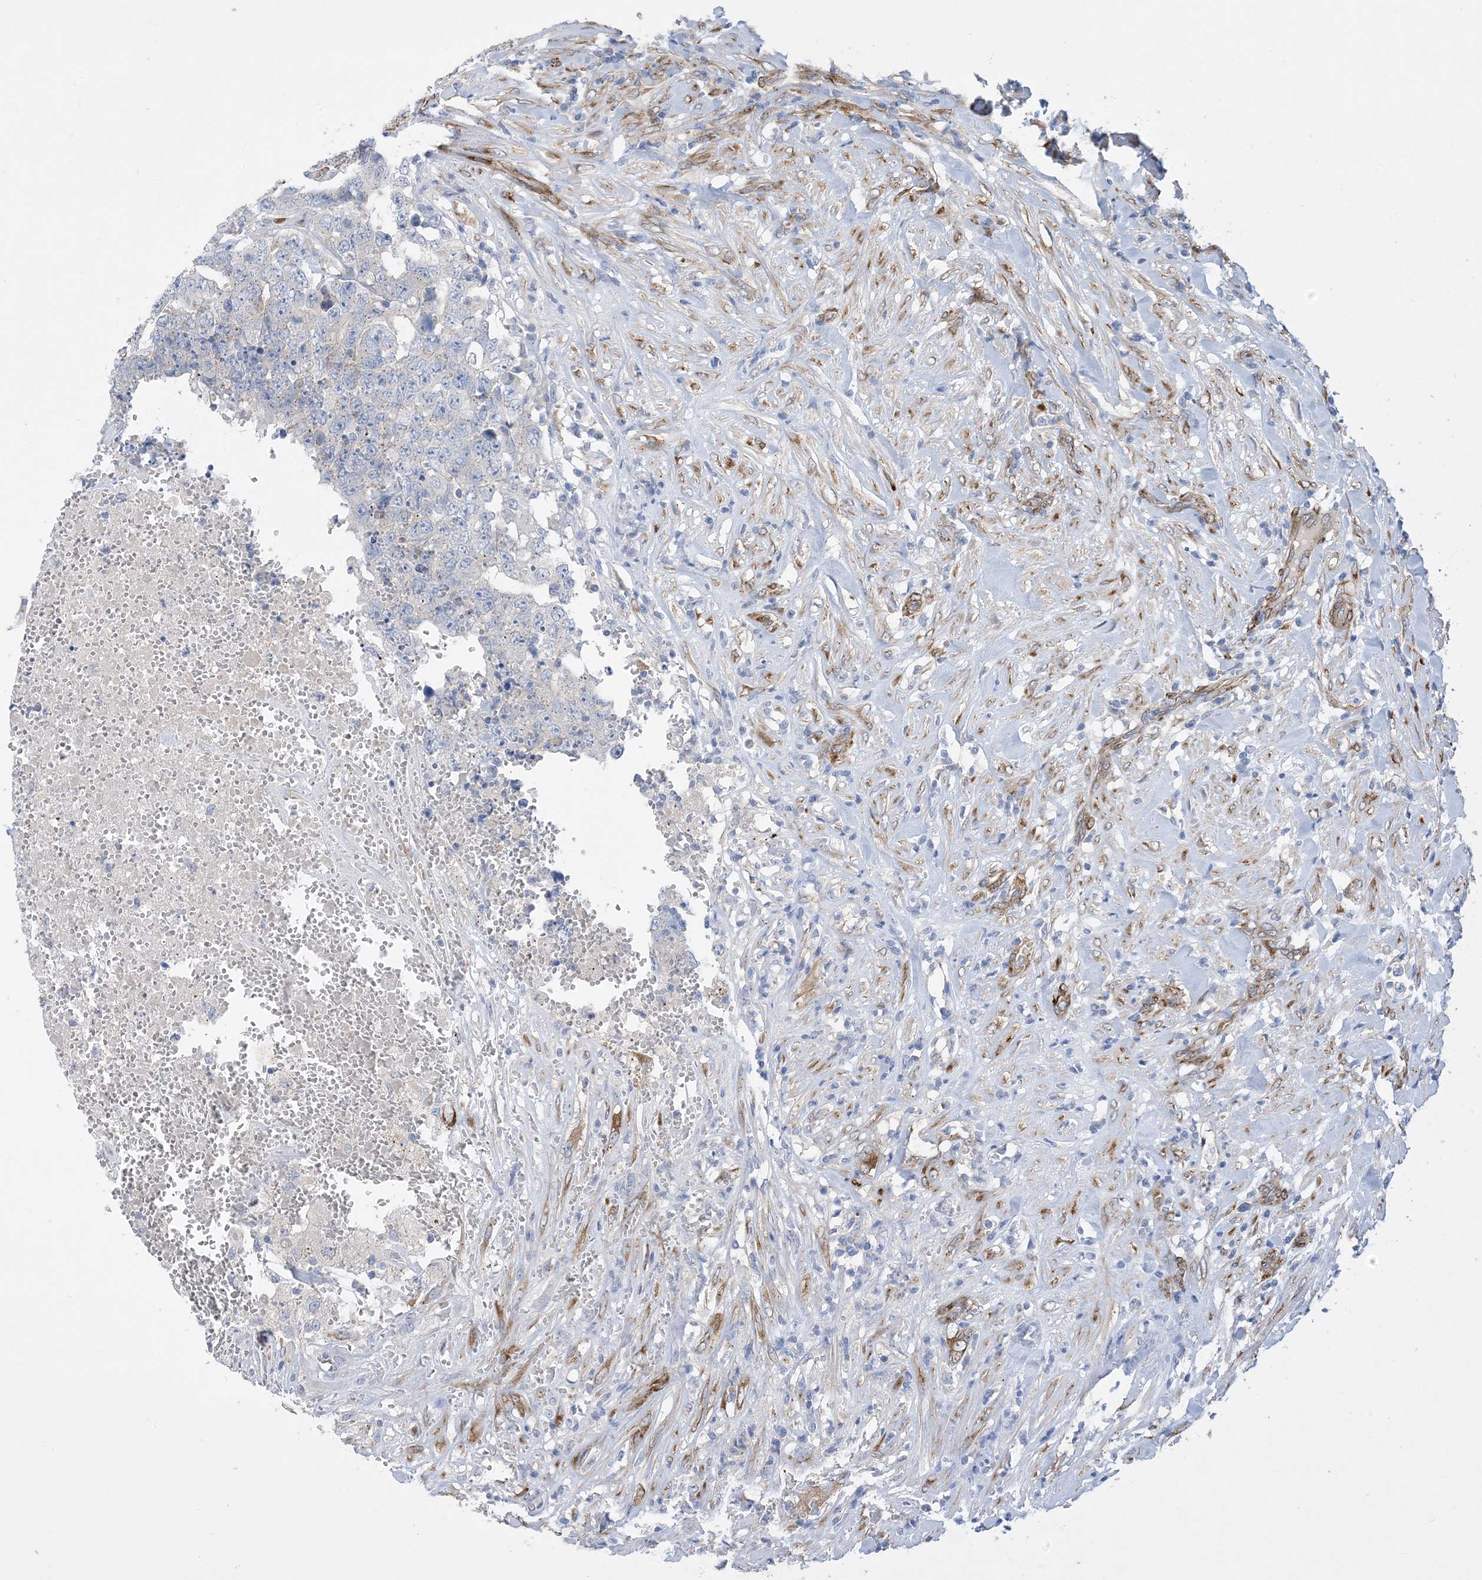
{"staining": {"intensity": "negative", "quantity": "none", "location": "none"}, "tissue": "testis cancer", "cell_type": "Tumor cells", "image_type": "cancer", "snomed": [{"axis": "morphology", "description": "Carcinoma, Embryonal, NOS"}, {"axis": "topography", "description": "Testis"}], "caption": "Immunohistochemistry (IHC) of testis cancer reveals no expression in tumor cells.", "gene": "RBMS3", "patient": {"sex": "male", "age": 26}}